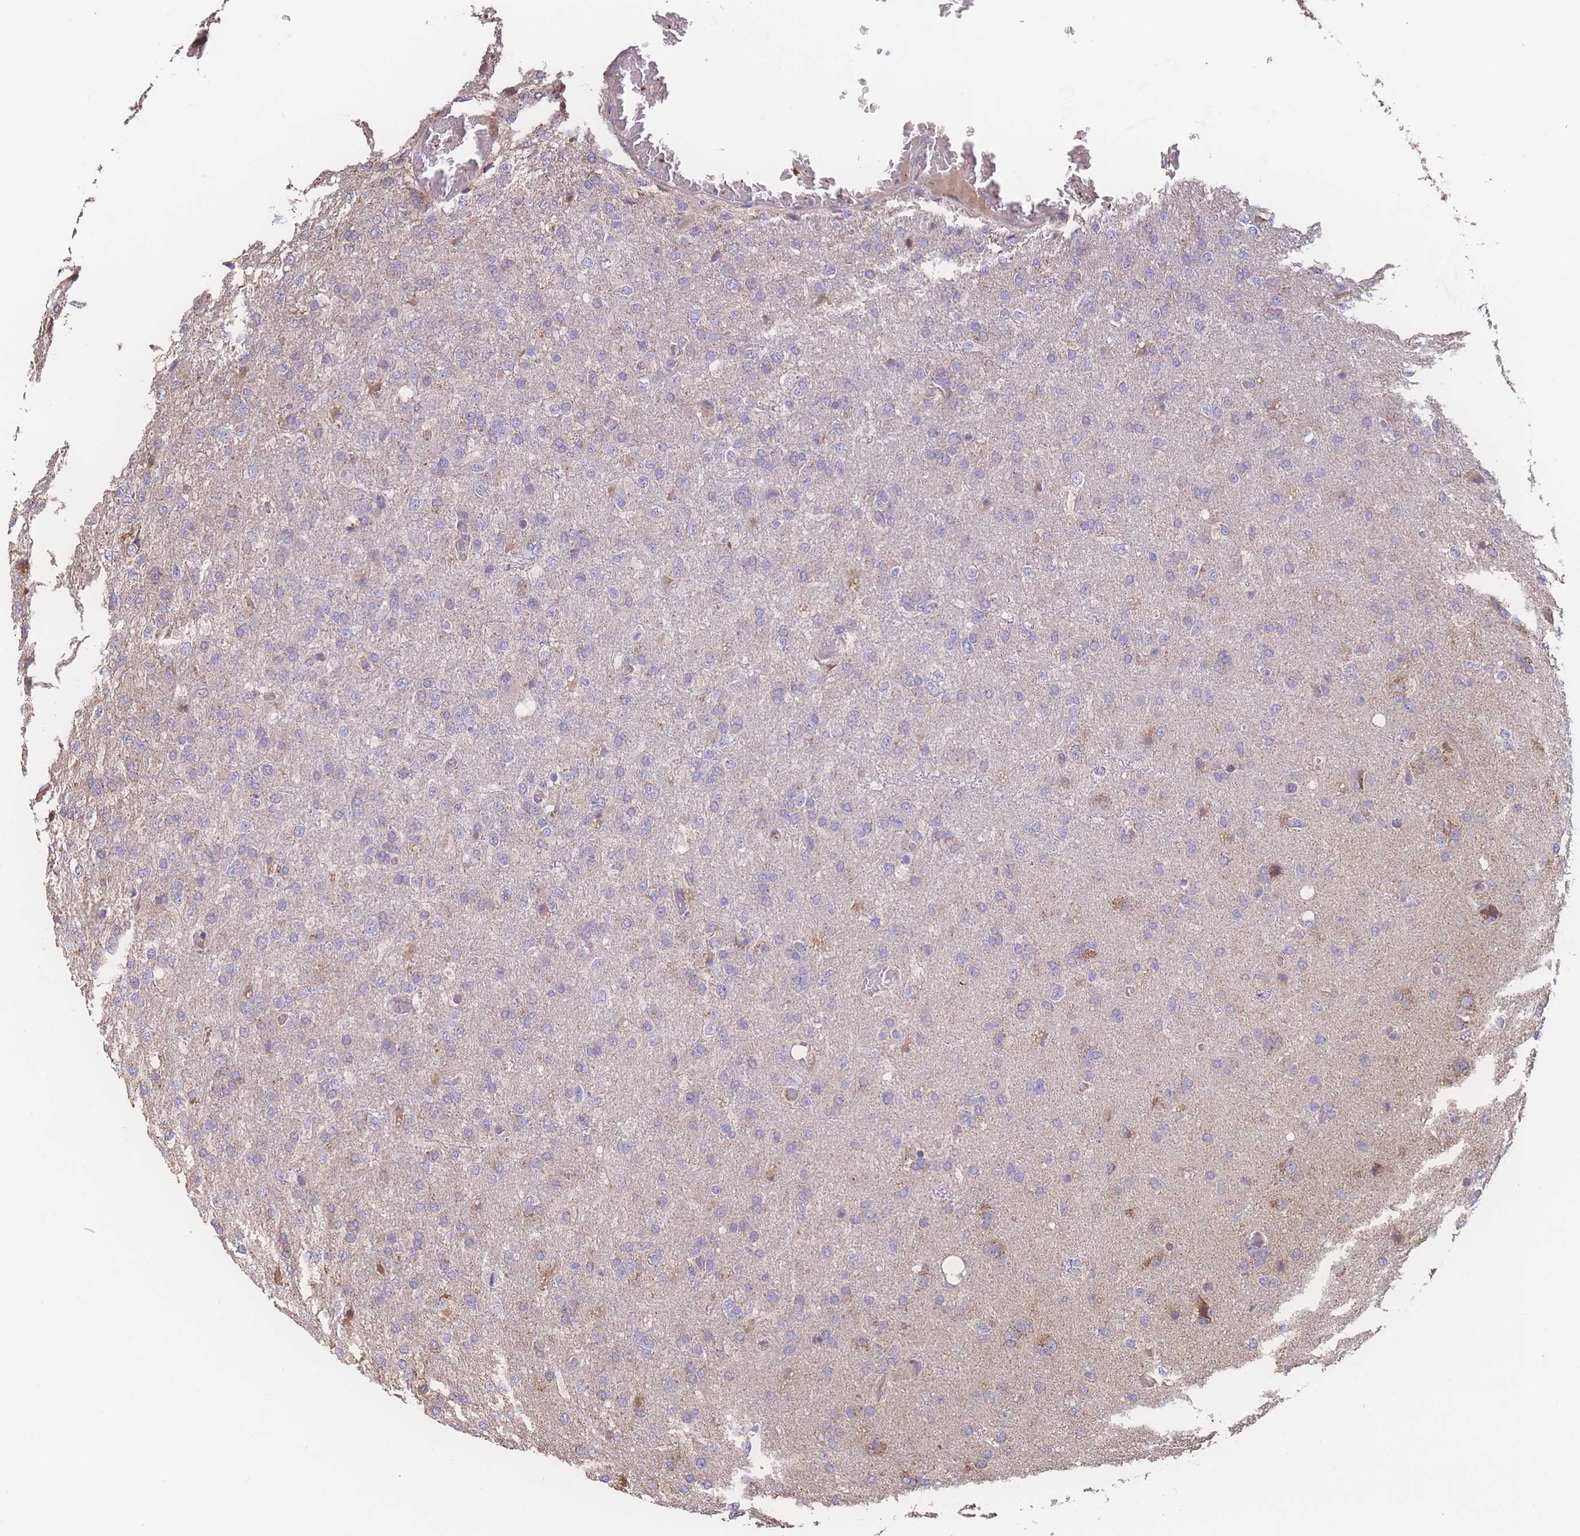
{"staining": {"intensity": "moderate", "quantity": "<25%", "location": "cytoplasmic/membranous"}, "tissue": "glioma", "cell_type": "Tumor cells", "image_type": "cancer", "snomed": [{"axis": "morphology", "description": "Glioma, malignant, High grade"}, {"axis": "topography", "description": "Brain"}], "caption": "Immunohistochemistry (IHC) of human glioma demonstrates low levels of moderate cytoplasmic/membranous staining in about <25% of tumor cells.", "gene": "SGSM3", "patient": {"sex": "female", "age": 74}}